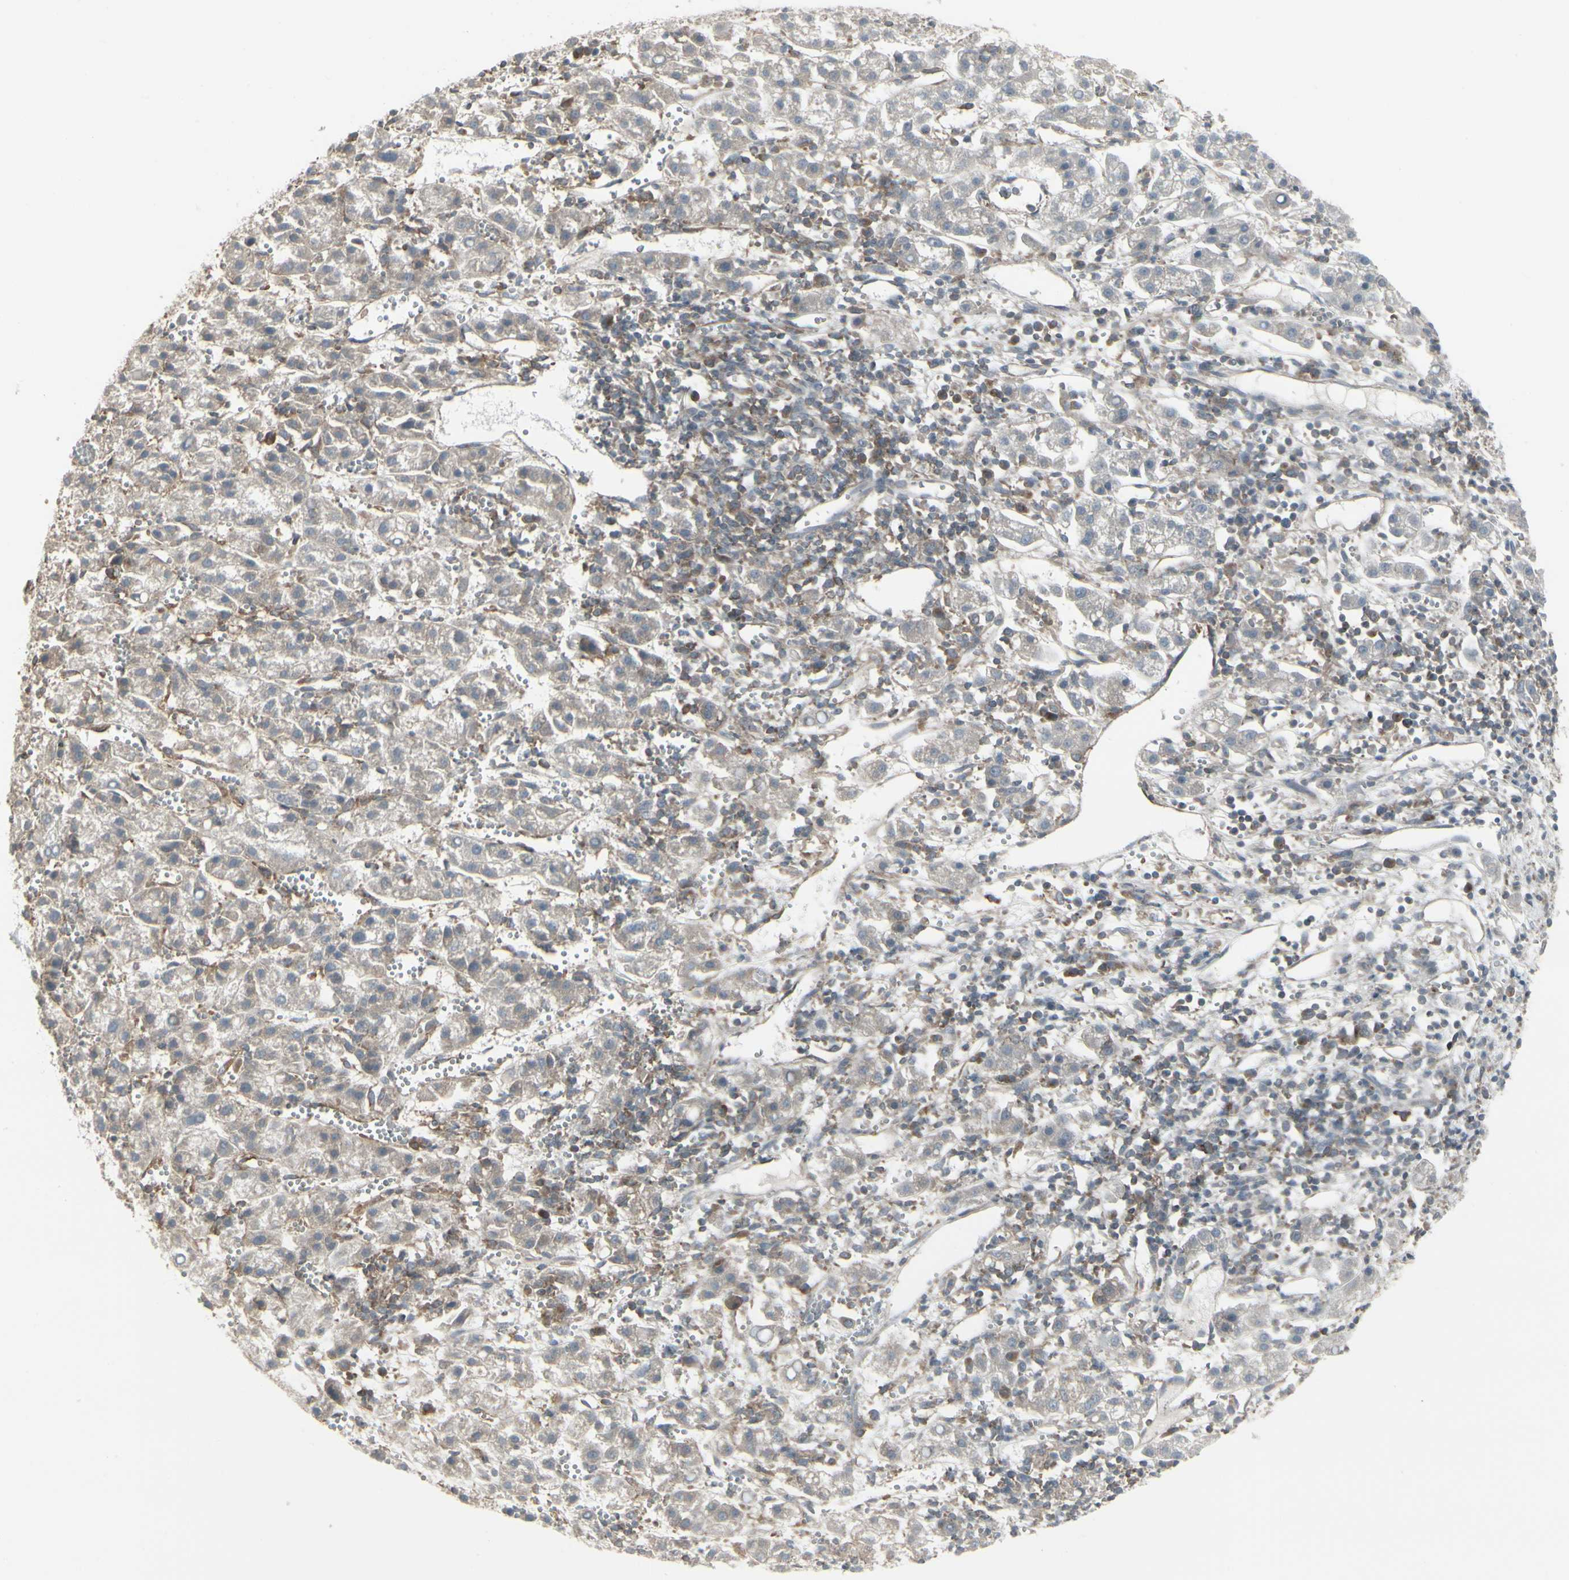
{"staining": {"intensity": "weak", "quantity": ">75%", "location": "cytoplasmic/membranous"}, "tissue": "liver cancer", "cell_type": "Tumor cells", "image_type": "cancer", "snomed": [{"axis": "morphology", "description": "Carcinoma, Hepatocellular, NOS"}, {"axis": "topography", "description": "Liver"}], "caption": "High-magnification brightfield microscopy of liver cancer stained with DAB (3,3'-diaminobenzidine) (brown) and counterstained with hematoxylin (blue). tumor cells exhibit weak cytoplasmic/membranous staining is seen in about>75% of cells. The staining is performed using DAB (3,3'-diaminobenzidine) brown chromogen to label protein expression. The nuclei are counter-stained blue using hematoxylin.", "gene": "EPS15", "patient": {"sex": "female", "age": 58}}